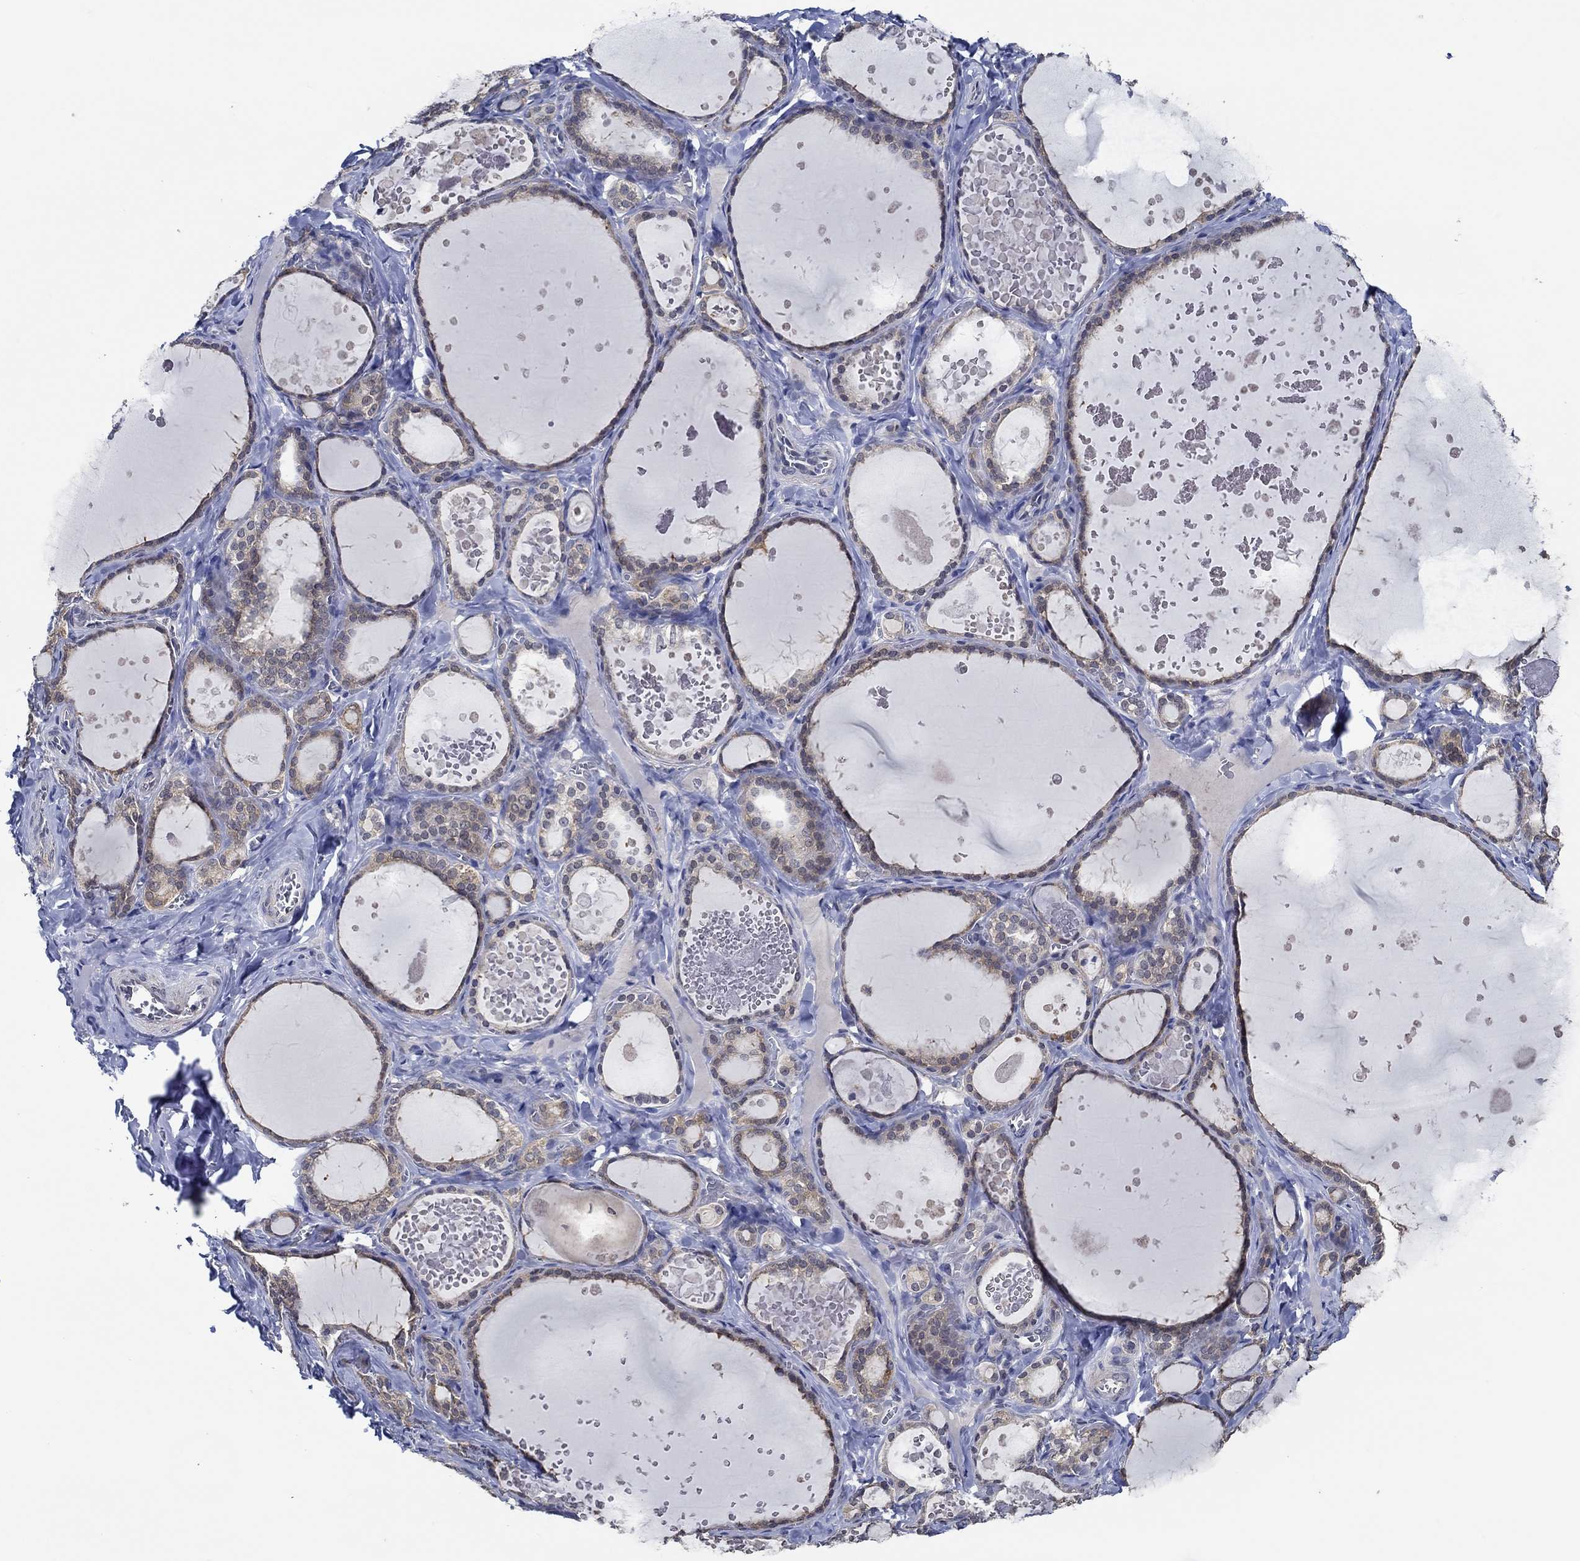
{"staining": {"intensity": "weak", "quantity": "25%-75%", "location": "cytoplasmic/membranous"}, "tissue": "thyroid gland", "cell_type": "Glandular cells", "image_type": "normal", "snomed": [{"axis": "morphology", "description": "Normal tissue, NOS"}, {"axis": "topography", "description": "Thyroid gland"}], "caption": "Immunohistochemistry (DAB (3,3'-diaminobenzidine)) staining of benign human thyroid gland exhibits weak cytoplasmic/membranous protein staining in approximately 25%-75% of glandular cells.", "gene": "DACT1", "patient": {"sex": "female", "age": 56}}